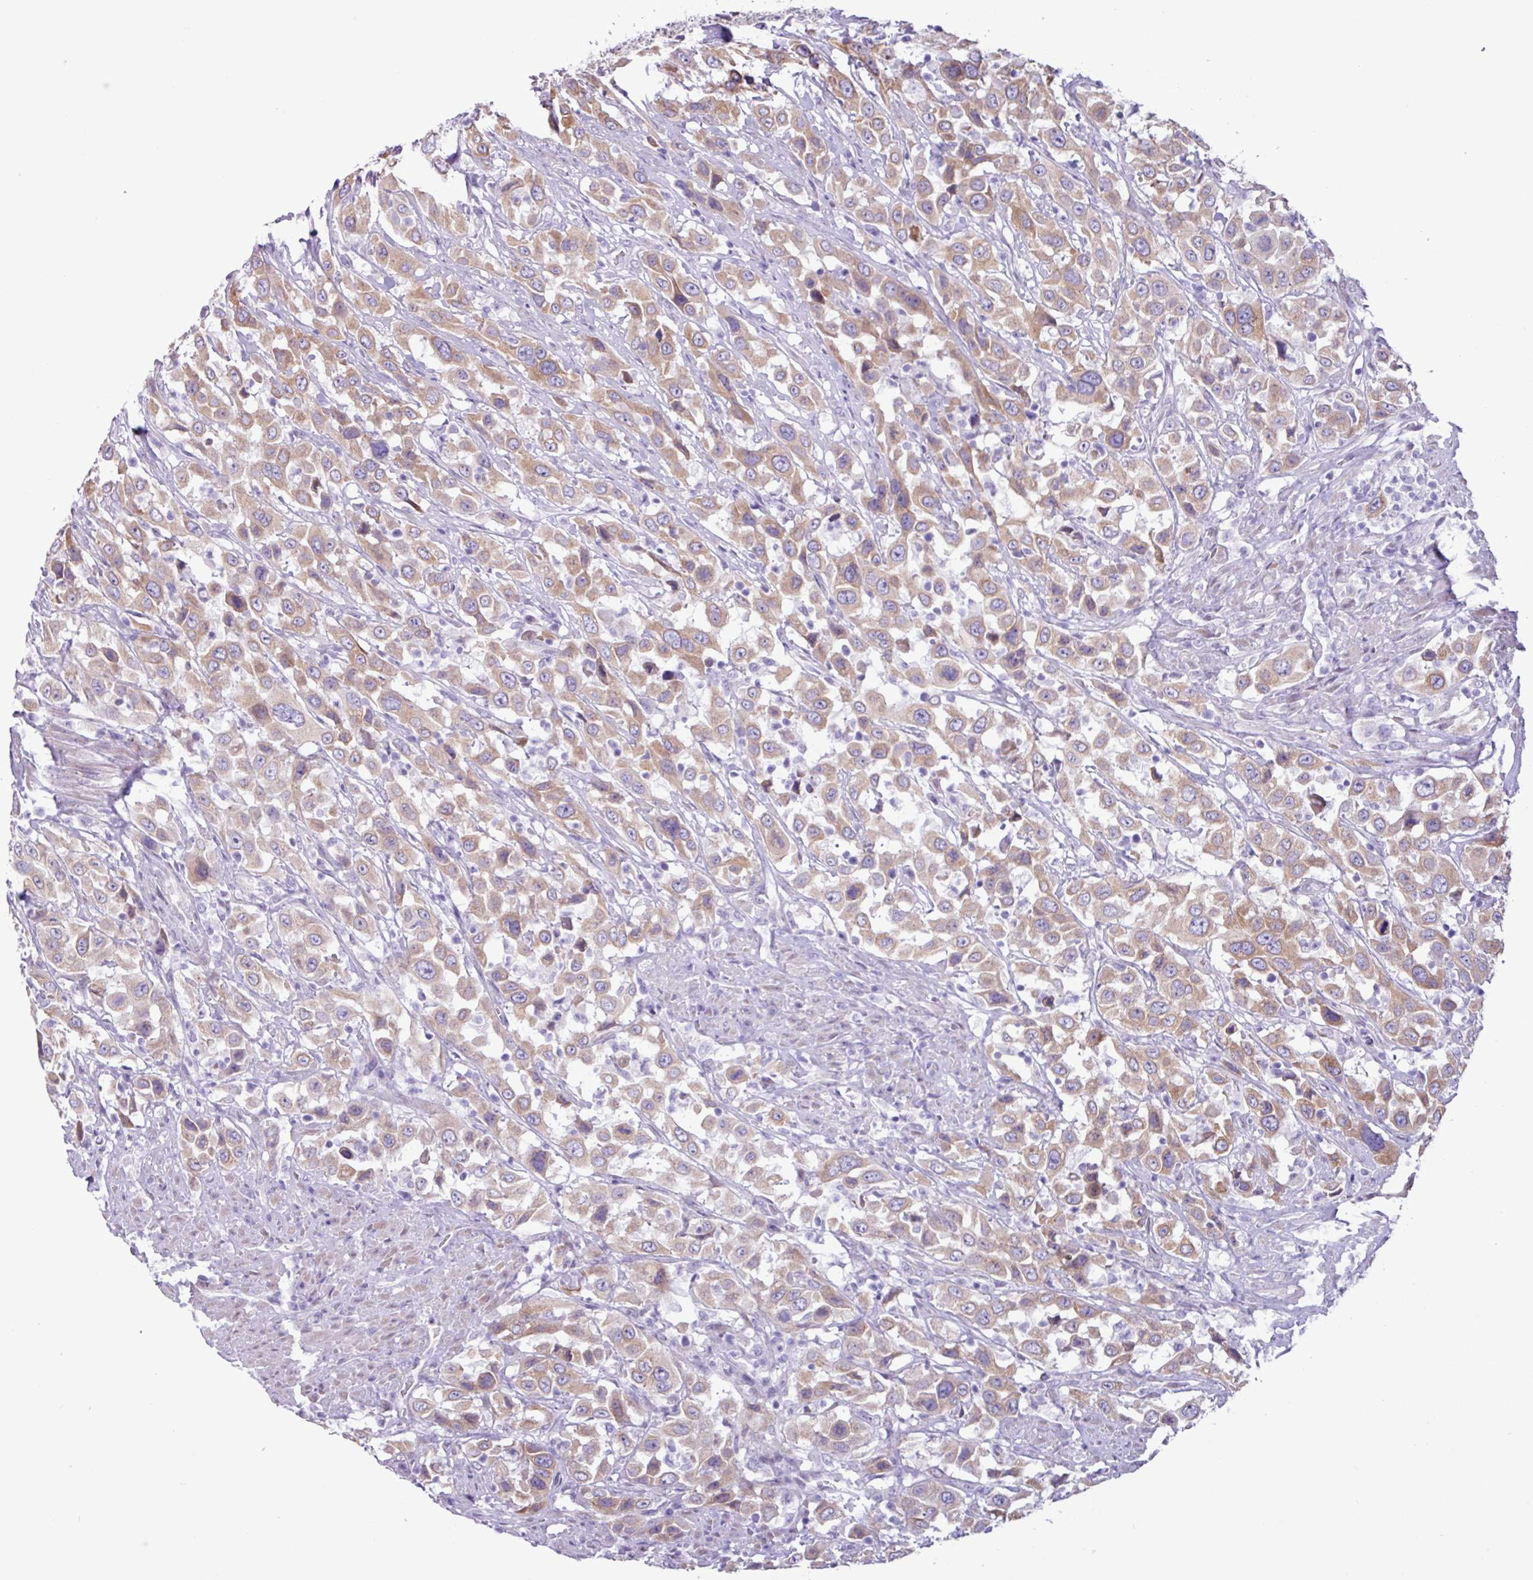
{"staining": {"intensity": "moderate", "quantity": ">75%", "location": "cytoplasmic/membranous"}, "tissue": "urothelial cancer", "cell_type": "Tumor cells", "image_type": "cancer", "snomed": [{"axis": "morphology", "description": "Urothelial carcinoma, High grade"}, {"axis": "topography", "description": "Urinary bladder"}], "caption": "A photomicrograph of human urothelial cancer stained for a protein shows moderate cytoplasmic/membranous brown staining in tumor cells.", "gene": "SLC38A1", "patient": {"sex": "male", "age": 61}}